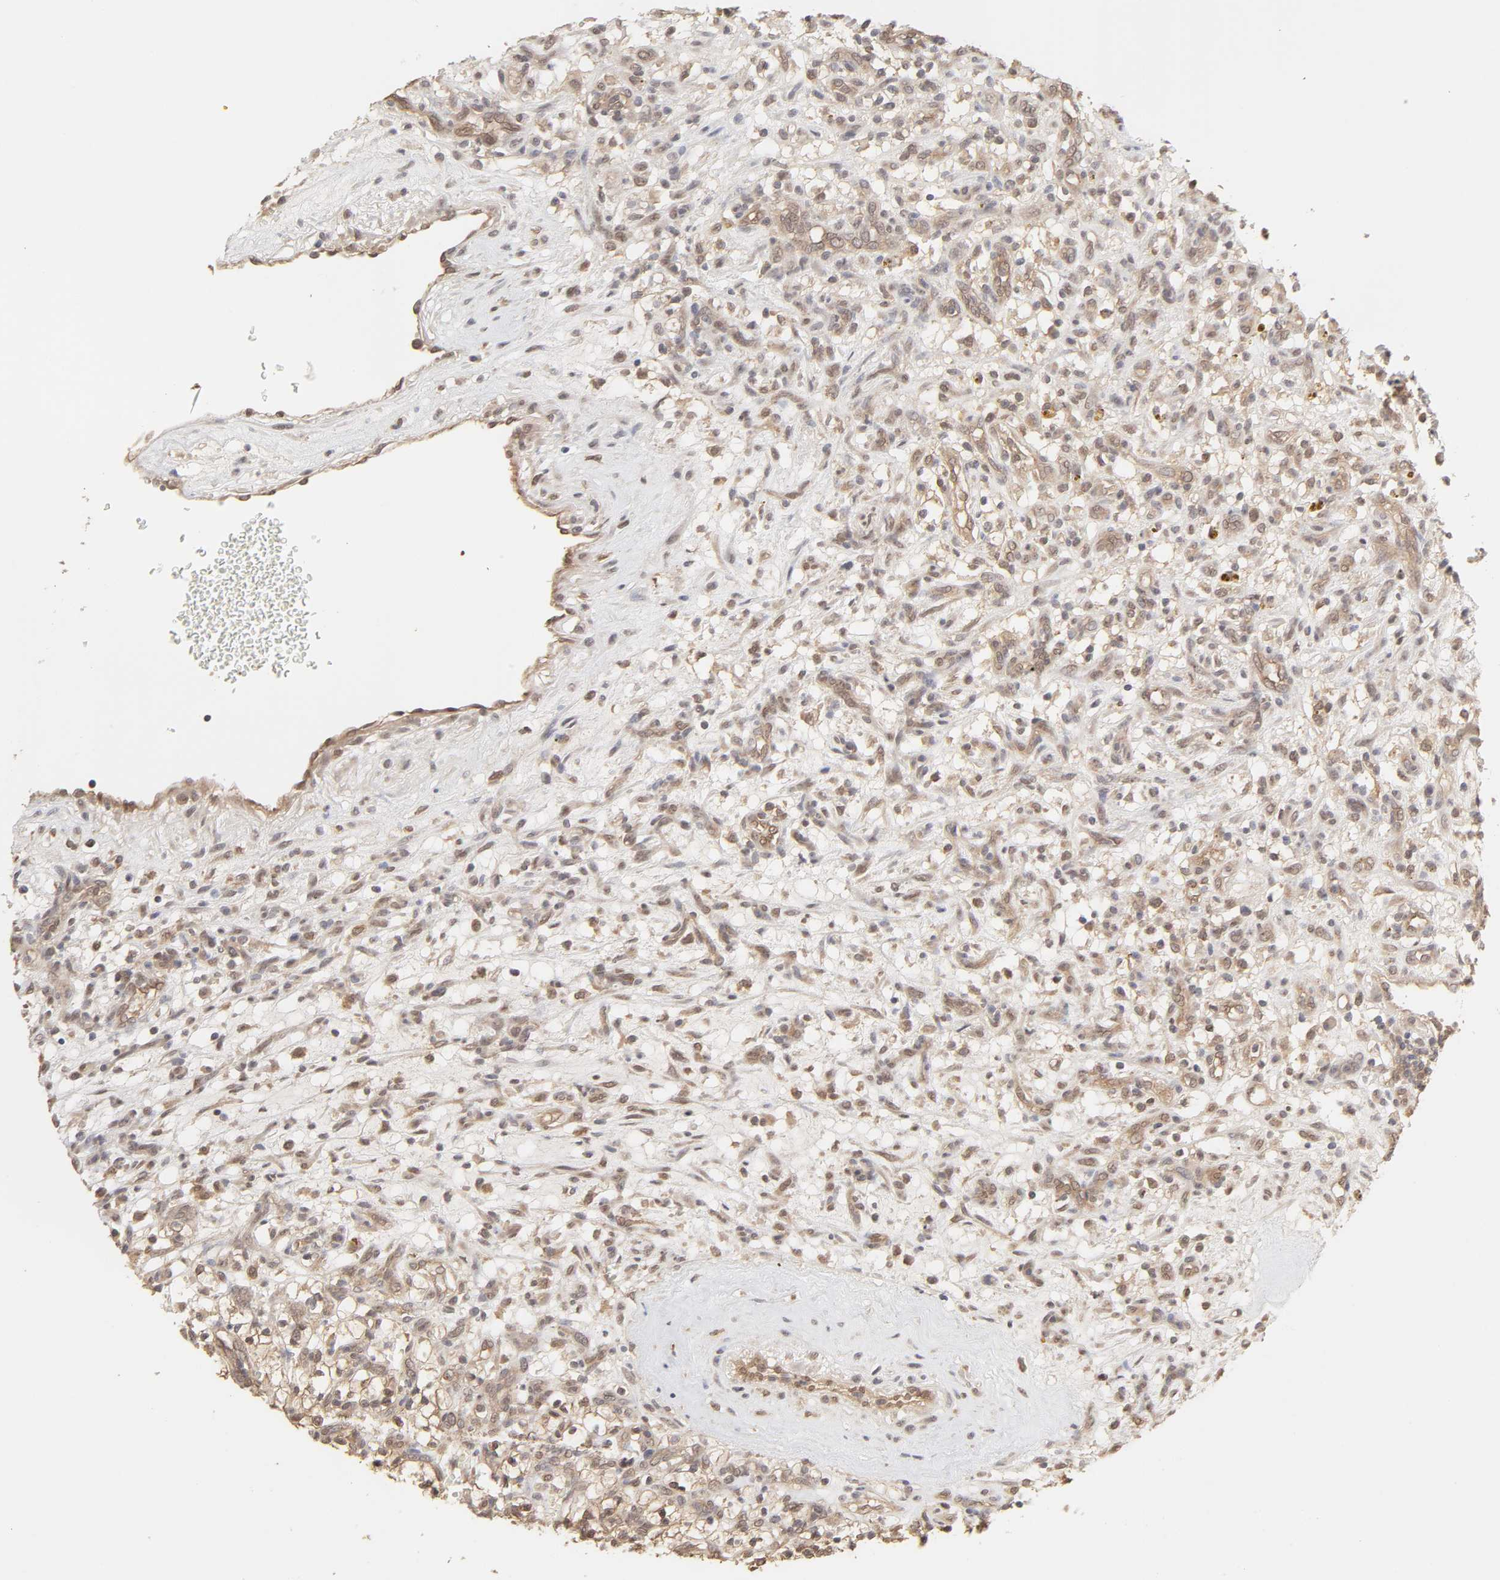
{"staining": {"intensity": "moderate", "quantity": ">75%", "location": "cytoplasmic/membranous"}, "tissue": "renal cancer", "cell_type": "Tumor cells", "image_type": "cancer", "snomed": [{"axis": "morphology", "description": "Adenocarcinoma, NOS"}, {"axis": "topography", "description": "Kidney"}], "caption": "Immunohistochemical staining of human renal adenocarcinoma demonstrates moderate cytoplasmic/membranous protein staining in approximately >75% of tumor cells. The protein of interest is shown in brown color, while the nuclei are stained blue.", "gene": "MAPK1", "patient": {"sex": "female", "age": 57}}